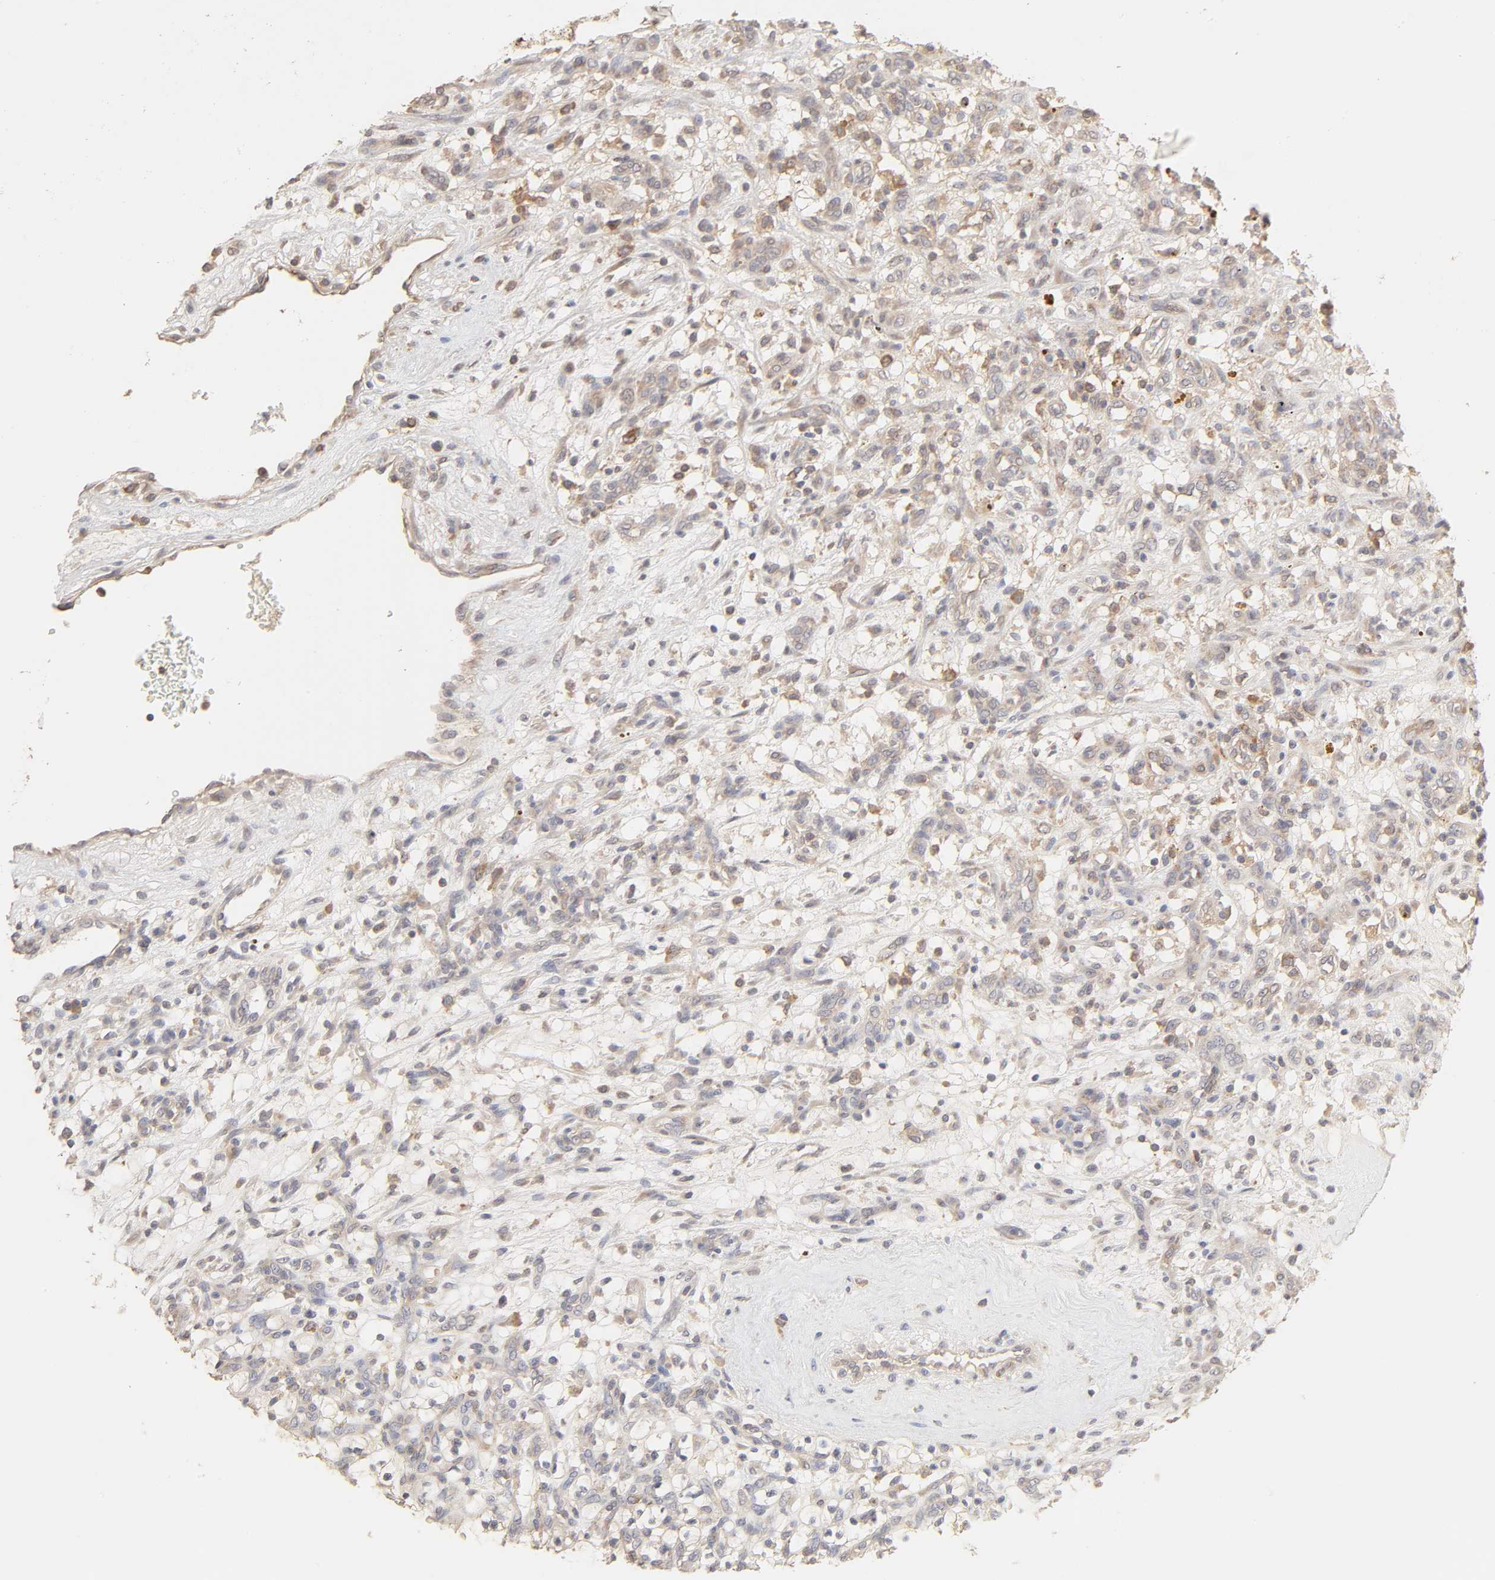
{"staining": {"intensity": "weak", "quantity": "<25%", "location": "cytoplasmic/membranous"}, "tissue": "renal cancer", "cell_type": "Tumor cells", "image_type": "cancer", "snomed": [{"axis": "morphology", "description": "Adenocarcinoma, NOS"}, {"axis": "topography", "description": "Kidney"}], "caption": "The micrograph reveals no staining of tumor cells in adenocarcinoma (renal).", "gene": "AP1G2", "patient": {"sex": "female", "age": 57}}